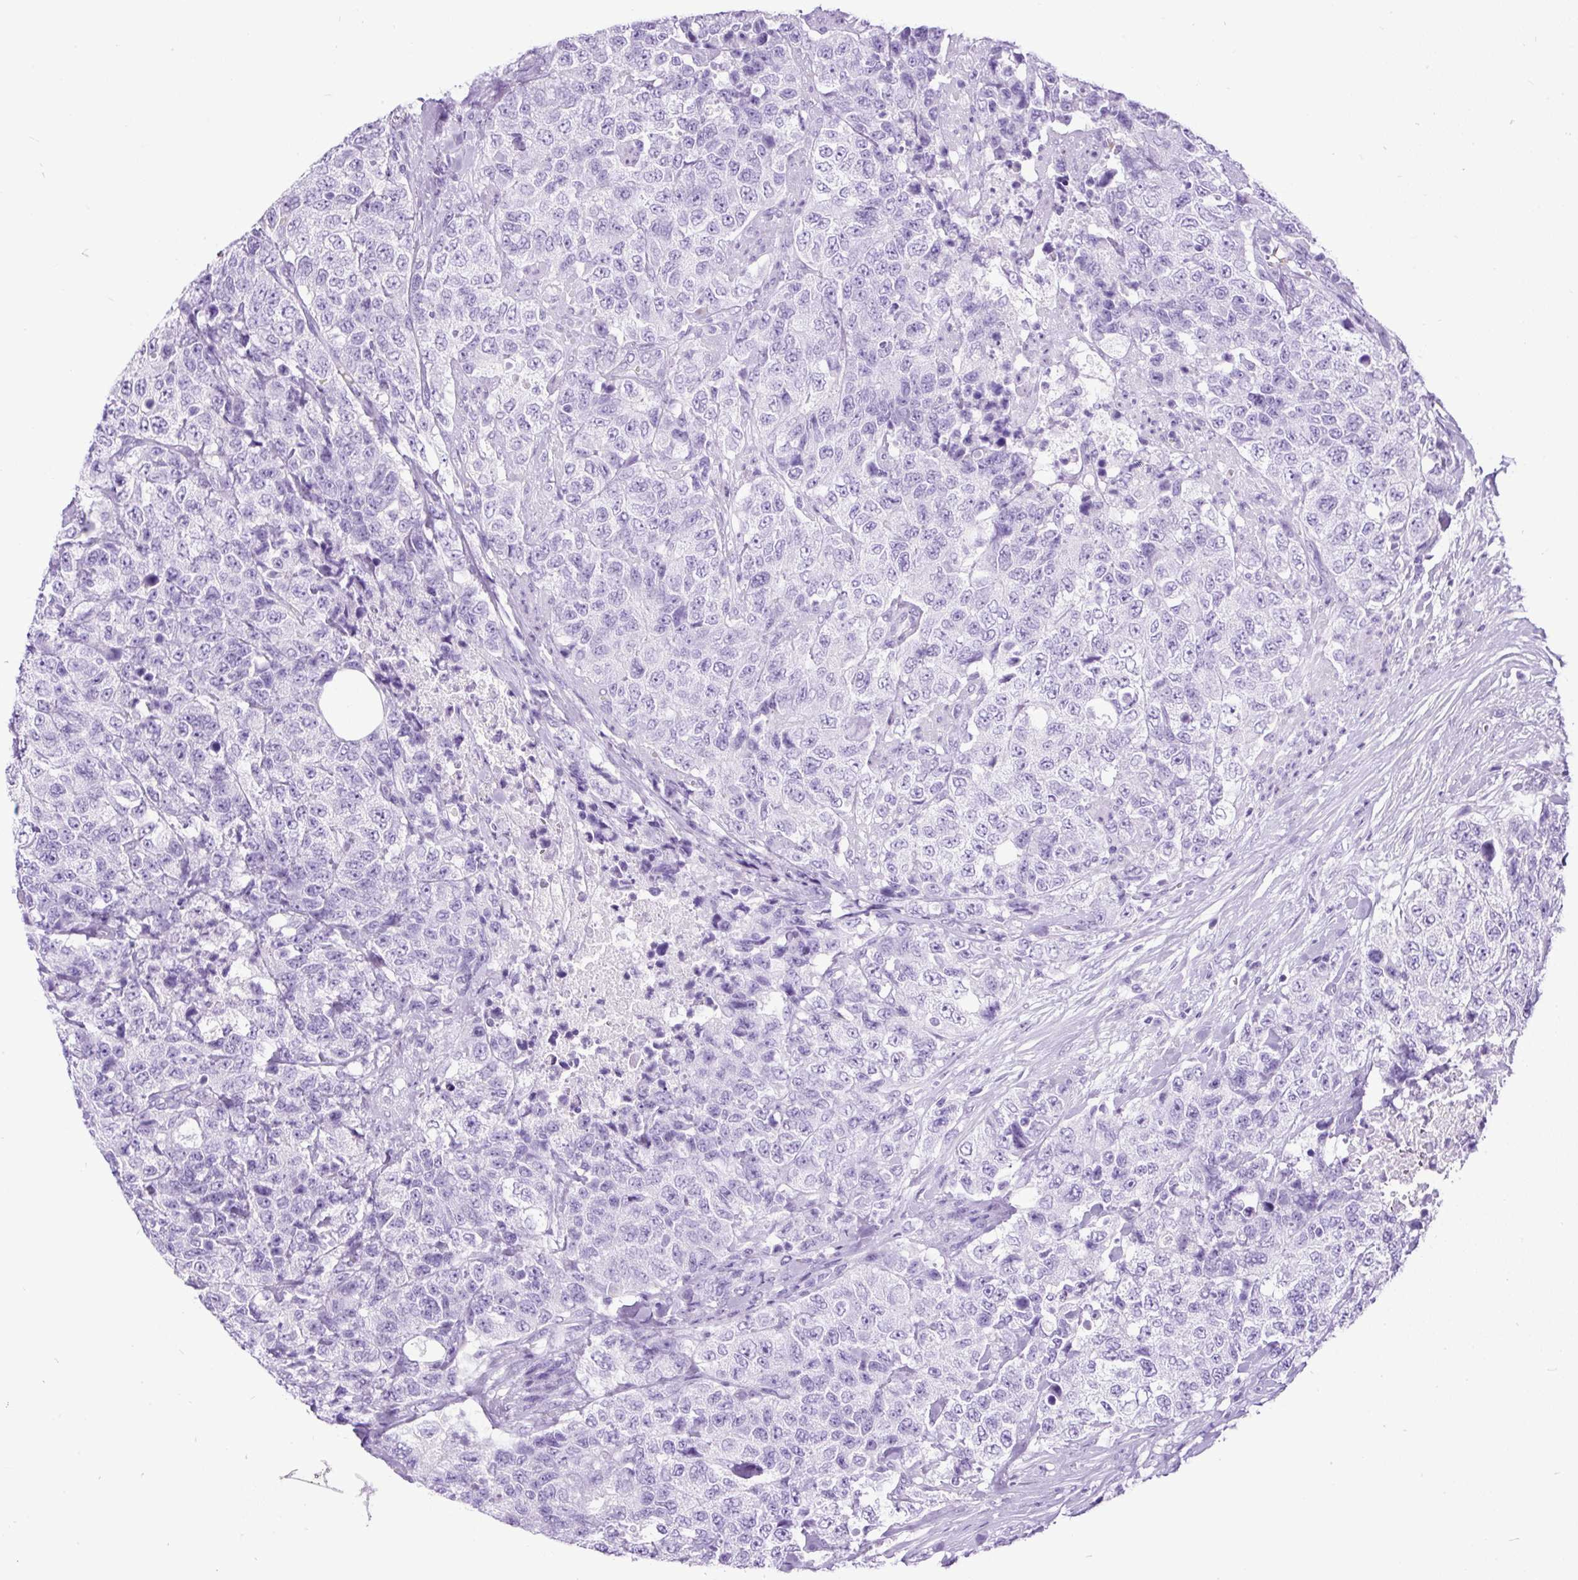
{"staining": {"intensity": "negative", "quantity": "none", "location": "none"}, "tissue": "urothelial cancer", "cell_type": "Tumor cells", "image_type": "cancer", "snomed": [{"axis": "morphology", "description": "Urothelial carcinoma, High grade"}, {"axis": "topography", "description": "Urinary bladder"}], "caption": "Urothelial cancer was stained to show a protein in brown. There is no significant positivity in tumor cells.", "gene": "CEL", "patient": {"sex": "female", "age": 78}}